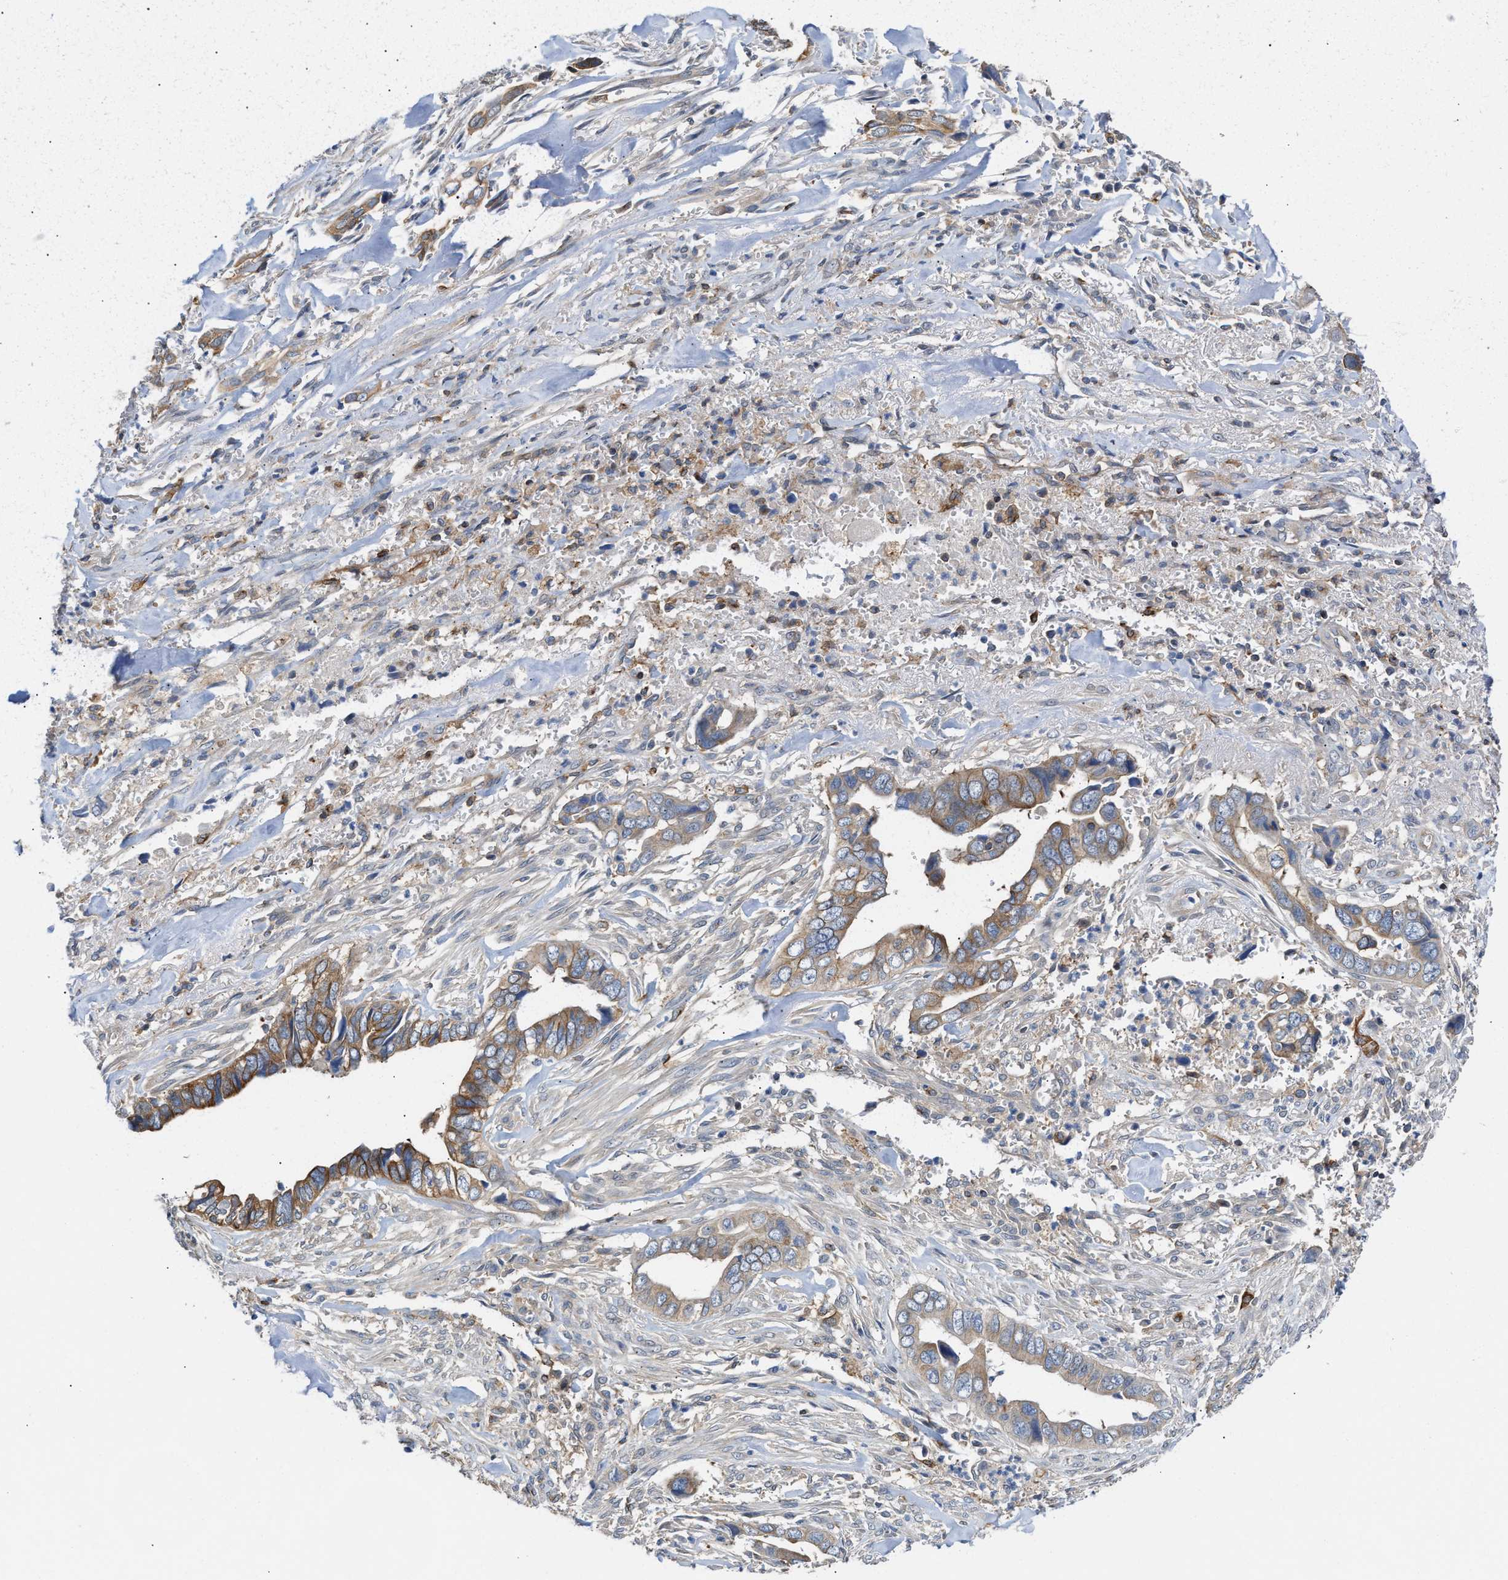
{"staining": {"intensity": "moderate", "quantity": ">75%", "location": "cytoplasmic/membranous"}, "tissue": "liver cancer", "cell_type": "Tumor cells", "image_type": "cancer", "snomed": [{"axis": "morphology", "description": "Cholangiocarcinoma"}, {"axis": "topography", "description": "Liver"}], "caption": "DAB immunohistochemical staining of human liver cancer demonstrates moderate cytoplasmic/membranous protein expression in approximately >75% of tumor cells.", "gene": "BBLN", "patient": {"sex": "female", "age": 79}}